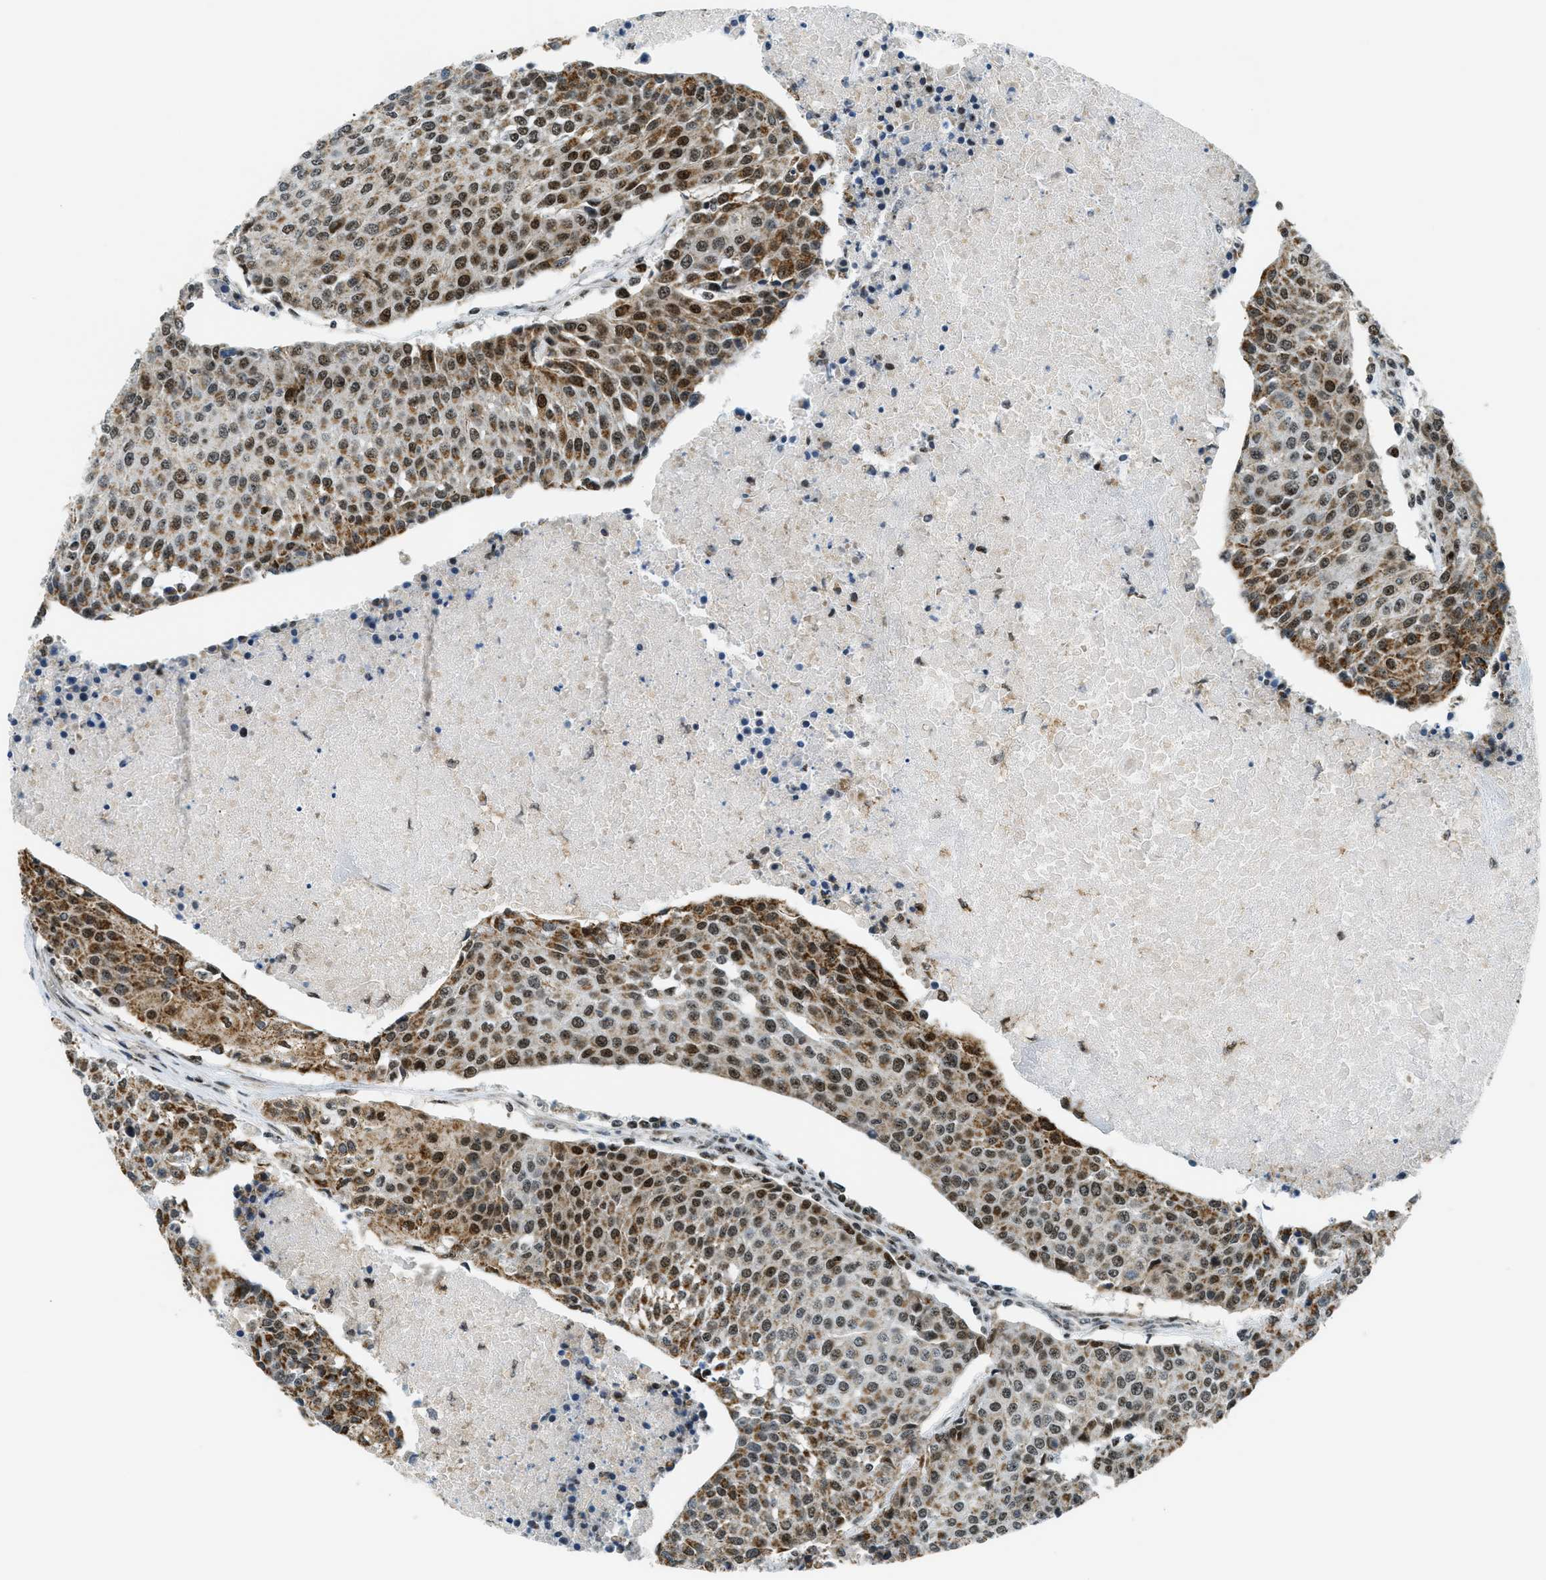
{"staining": {"intensity": "strong", "quantity": ">75%", "location": "cytoplasmic/membranous,nuclear"}, "tissue": "urothelial cancer", "cell_type": "Tumor cells", "image_type": "cancer", "snomed": [{"axis": "morphology", "description": "Urothelial carcinoma, High grade"}, {"axis": "topography", "description": "Urinary bladder"}], "caption": "A high amount of strong cytoplasmic/membranous and nuclear staining is seen in approximately >75% of tumor cells in urothelial cancer tissue. Using DAB (brown) and hematoxylin (blue) stains, captured at high magnification using brightfield microscopy.", "gene": "SP100", "patient": {"sex": "female", "age": 85}}